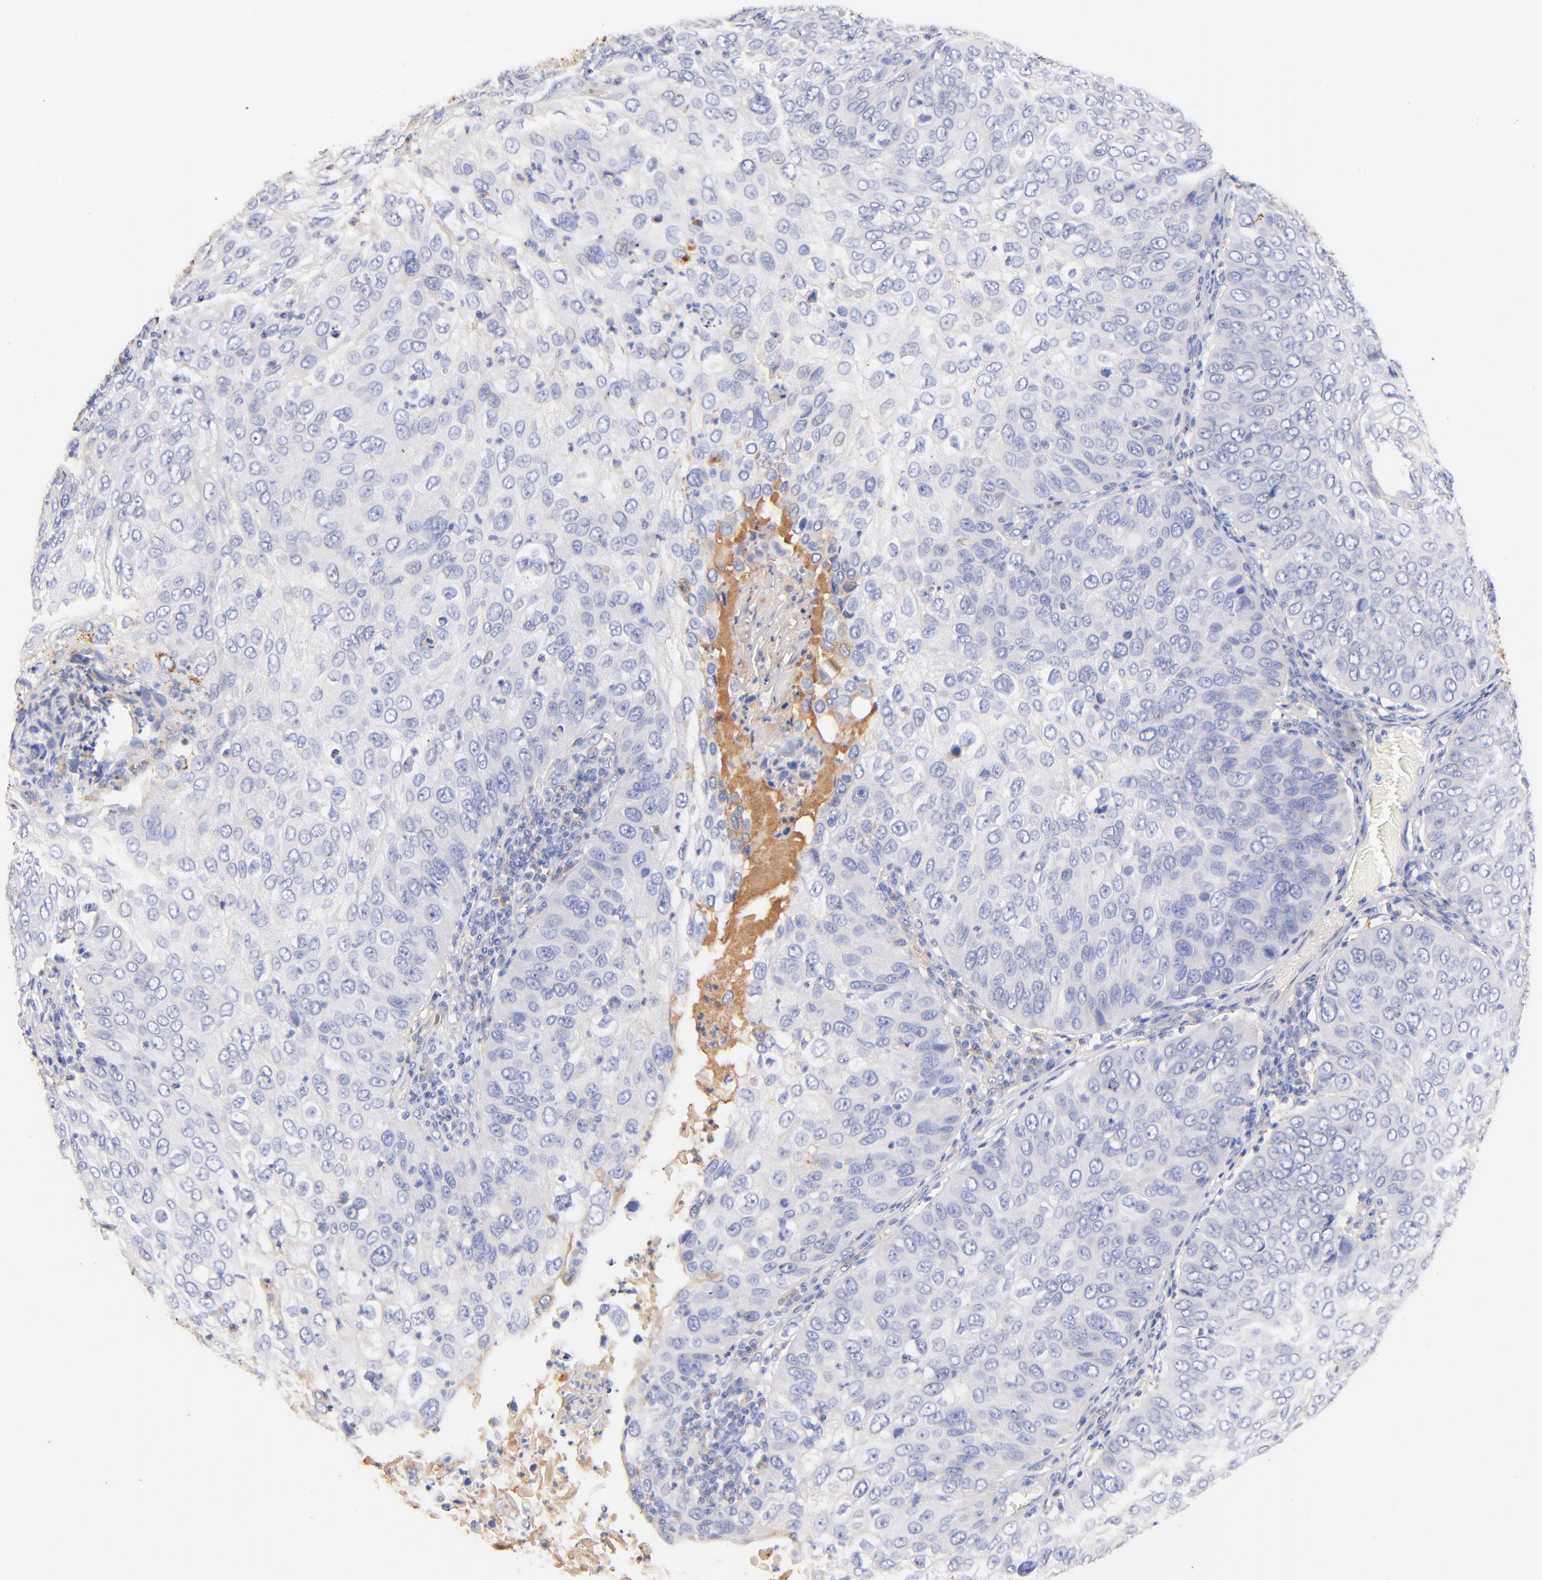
{"staining": {"intensity": "negative", "quantity": "none", "location": "none"}, "tissue": "skin cancer", "cell_type": "Tumor cells", "image_type": "cancer", "snomed": [{"axis": "morphology", "description": "Squamous cell carcinoma, NOS"}, {"axis": "topography", "description": "Skin"}], "caption": "Tumor cells are negative for protein expression in human skin squamous cell carcinoma.", "gene": "IGLV7-43", "patient": {"sex": "male", "age": 87}}